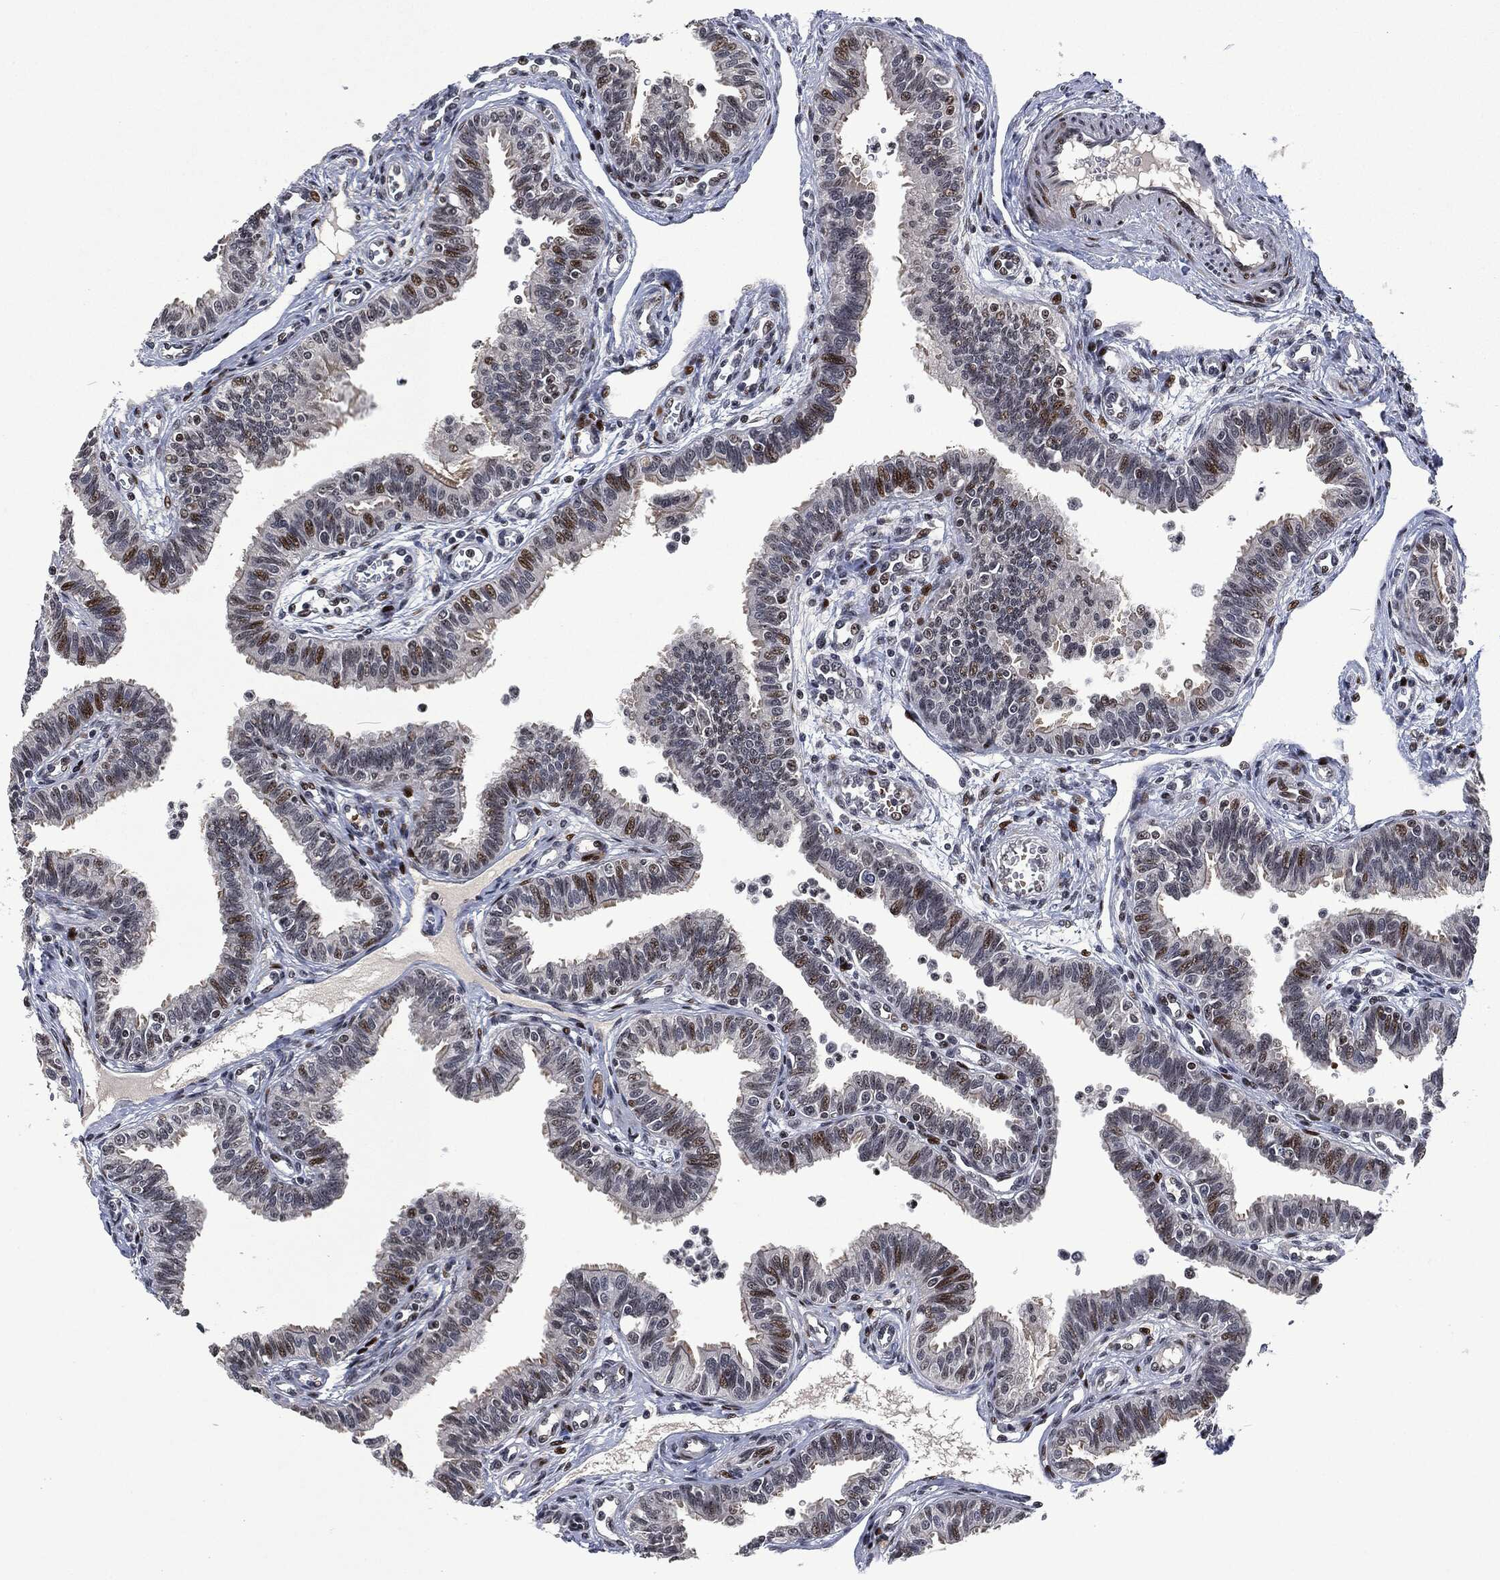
{"staining": {"intensity": "moderate", "quantity": "<25%", "location": "cytoplasmic/membranous,nuclear"}, "tissue": "fallopian tube", "cell_type": "Glandular cells", "image_type": "normal", "snomed": [{"axis": "morphology", "description": "Normal tissue, NOS"}, {"axis": "topography", "description": "Fallopian tube"}], "caption": "A photomicrograph showing moderate cytoplasmic/membranous,nuclear positivity in about <25% of glandular cells in benign fallopian tube, as visualized by brown immunohistochemical staining.", "gene": "EGFR", "patient": {"sex": "female", "age": 36}}